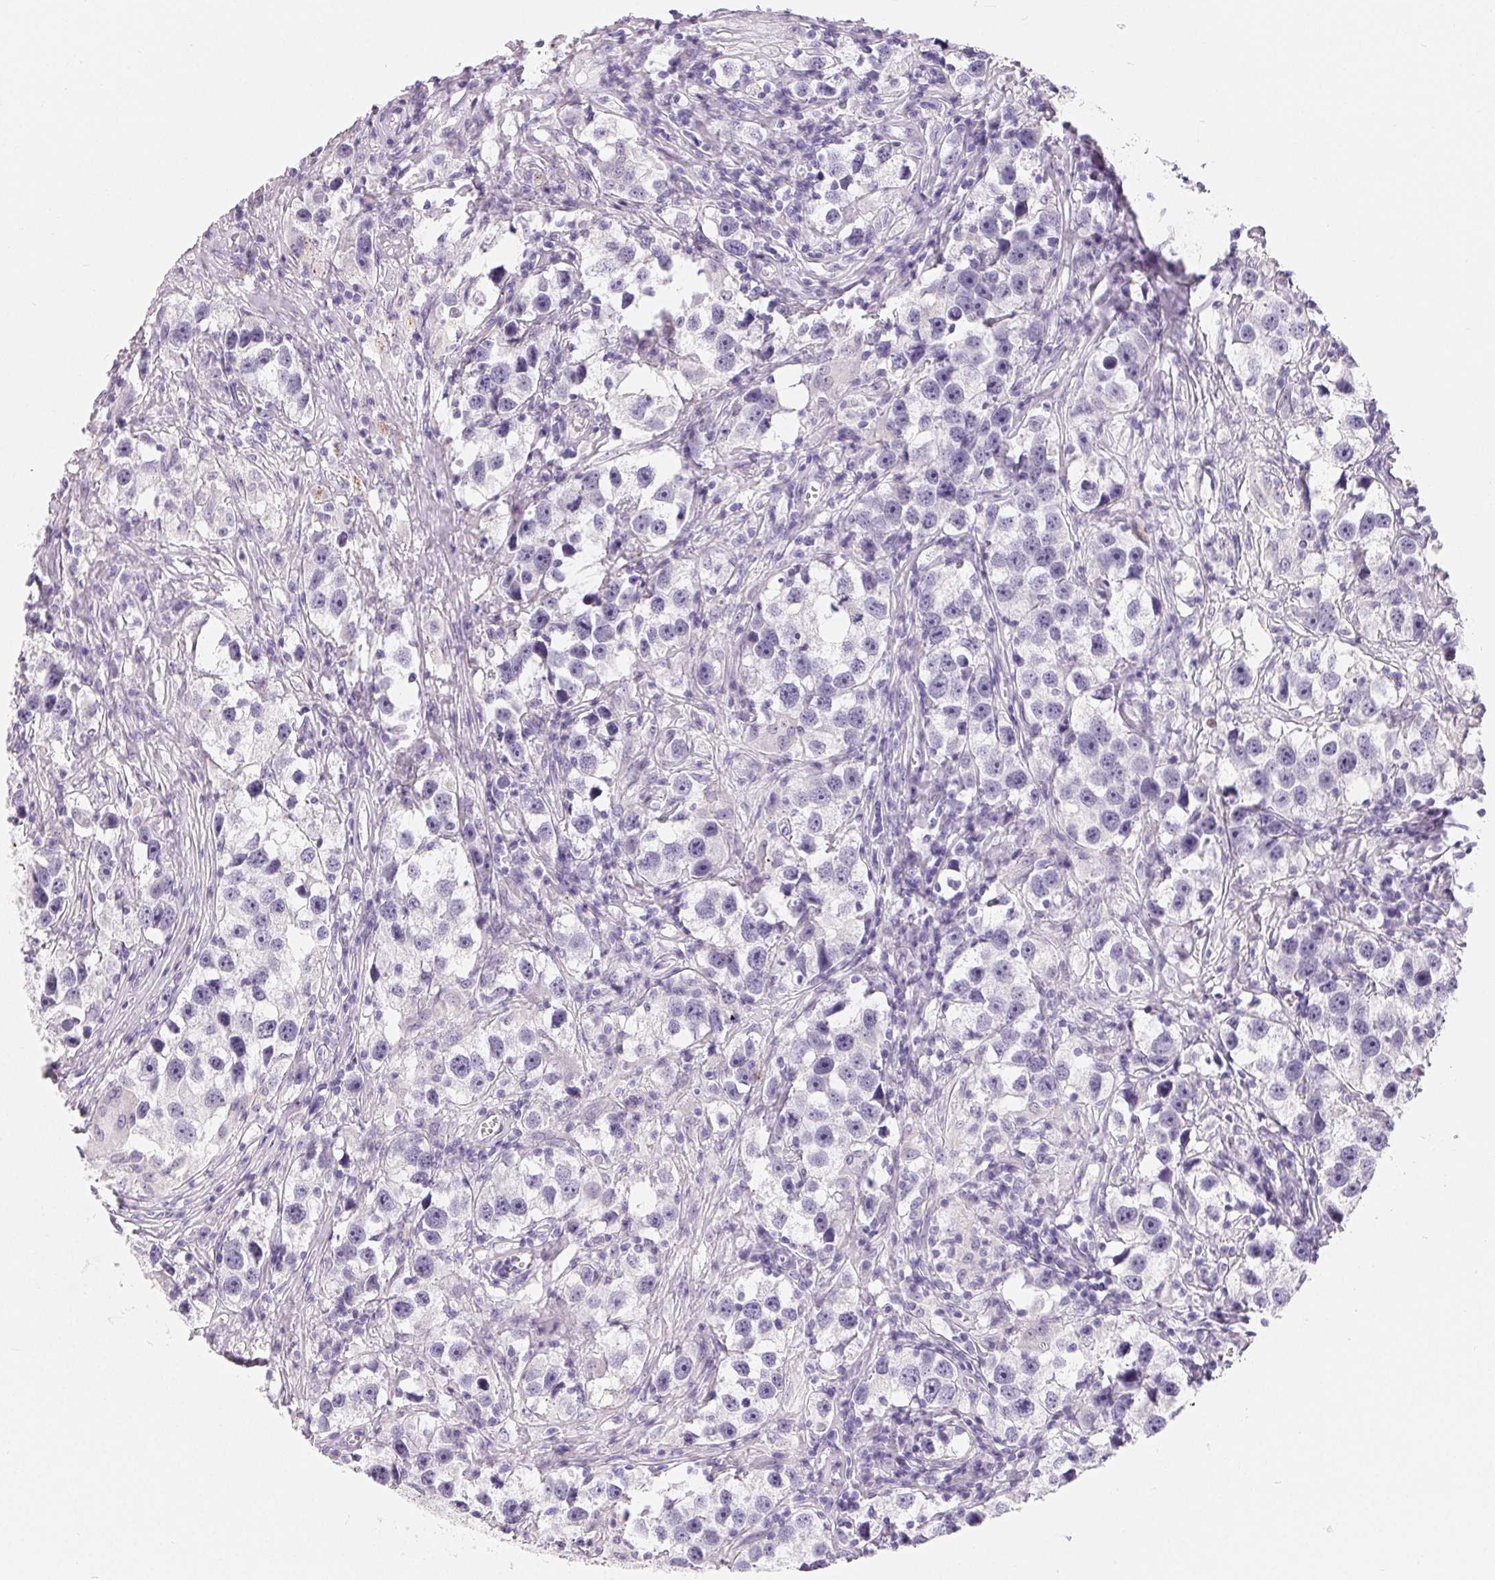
{"staining": {"intensity": "negative", "quantity": "none", "location": "none"}, "tissue": "testis cancer", "cell_type": "Tumor cells", "image_type": "cancer", "snomed": [{"axis": "morphology", "description": "Seminoma, NOS"}, {"axis": "topography", "description": "Testis"}], "caption": "Immunohistochemistry of human testis cancer shows no expression in tumor cells.", "gene": "SPACA5B", "patient": {"sex": "male", "age": 49}}